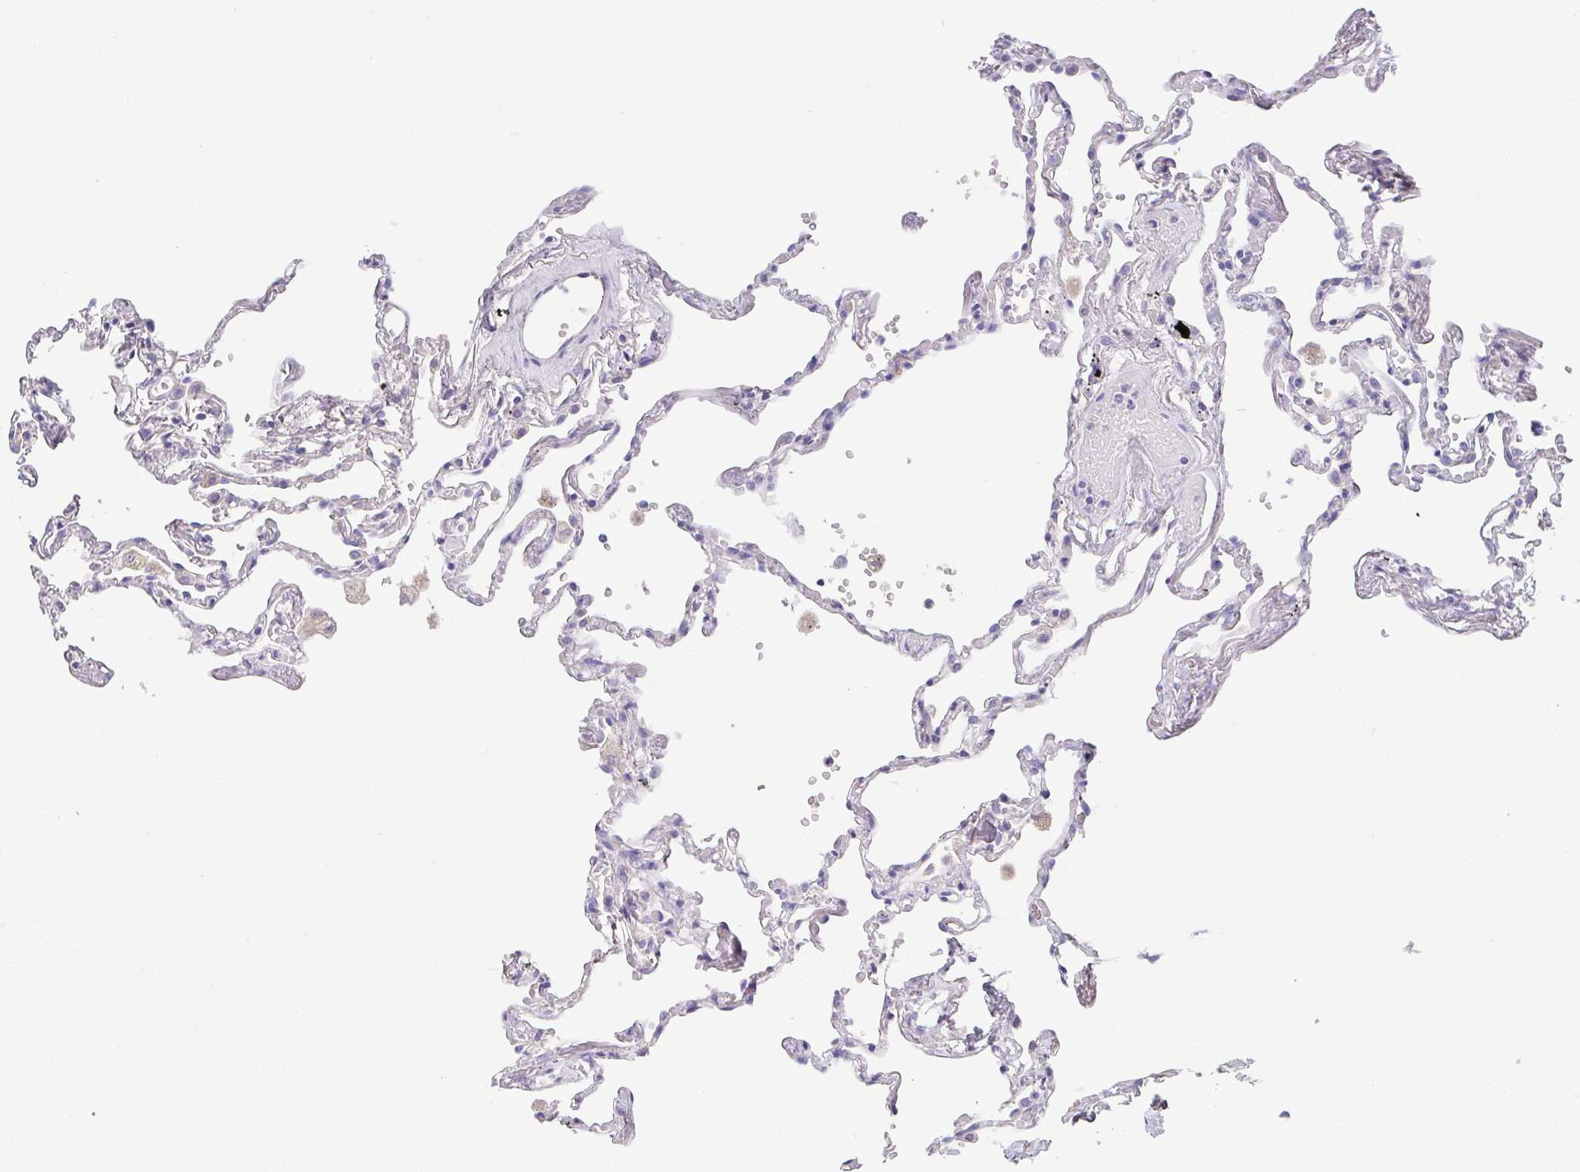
{"staining": {"intensity": "negative", "quantity": "none", "location": "none"}, "tissue": "lung", "cell_type": "Alveolar cells", "image_type": "normal", "snomed": [{"axis": "morphology", "description": "Normal tissue, NOS"}, {"axis": "topography", "description": "Lung"}], "caption": "Lung stained for a protein using immunohistochemistry exhibits no positivity alveolar cells.", "gene": "PKDREJ", "patient": {"sex": "female", "age": 67}}